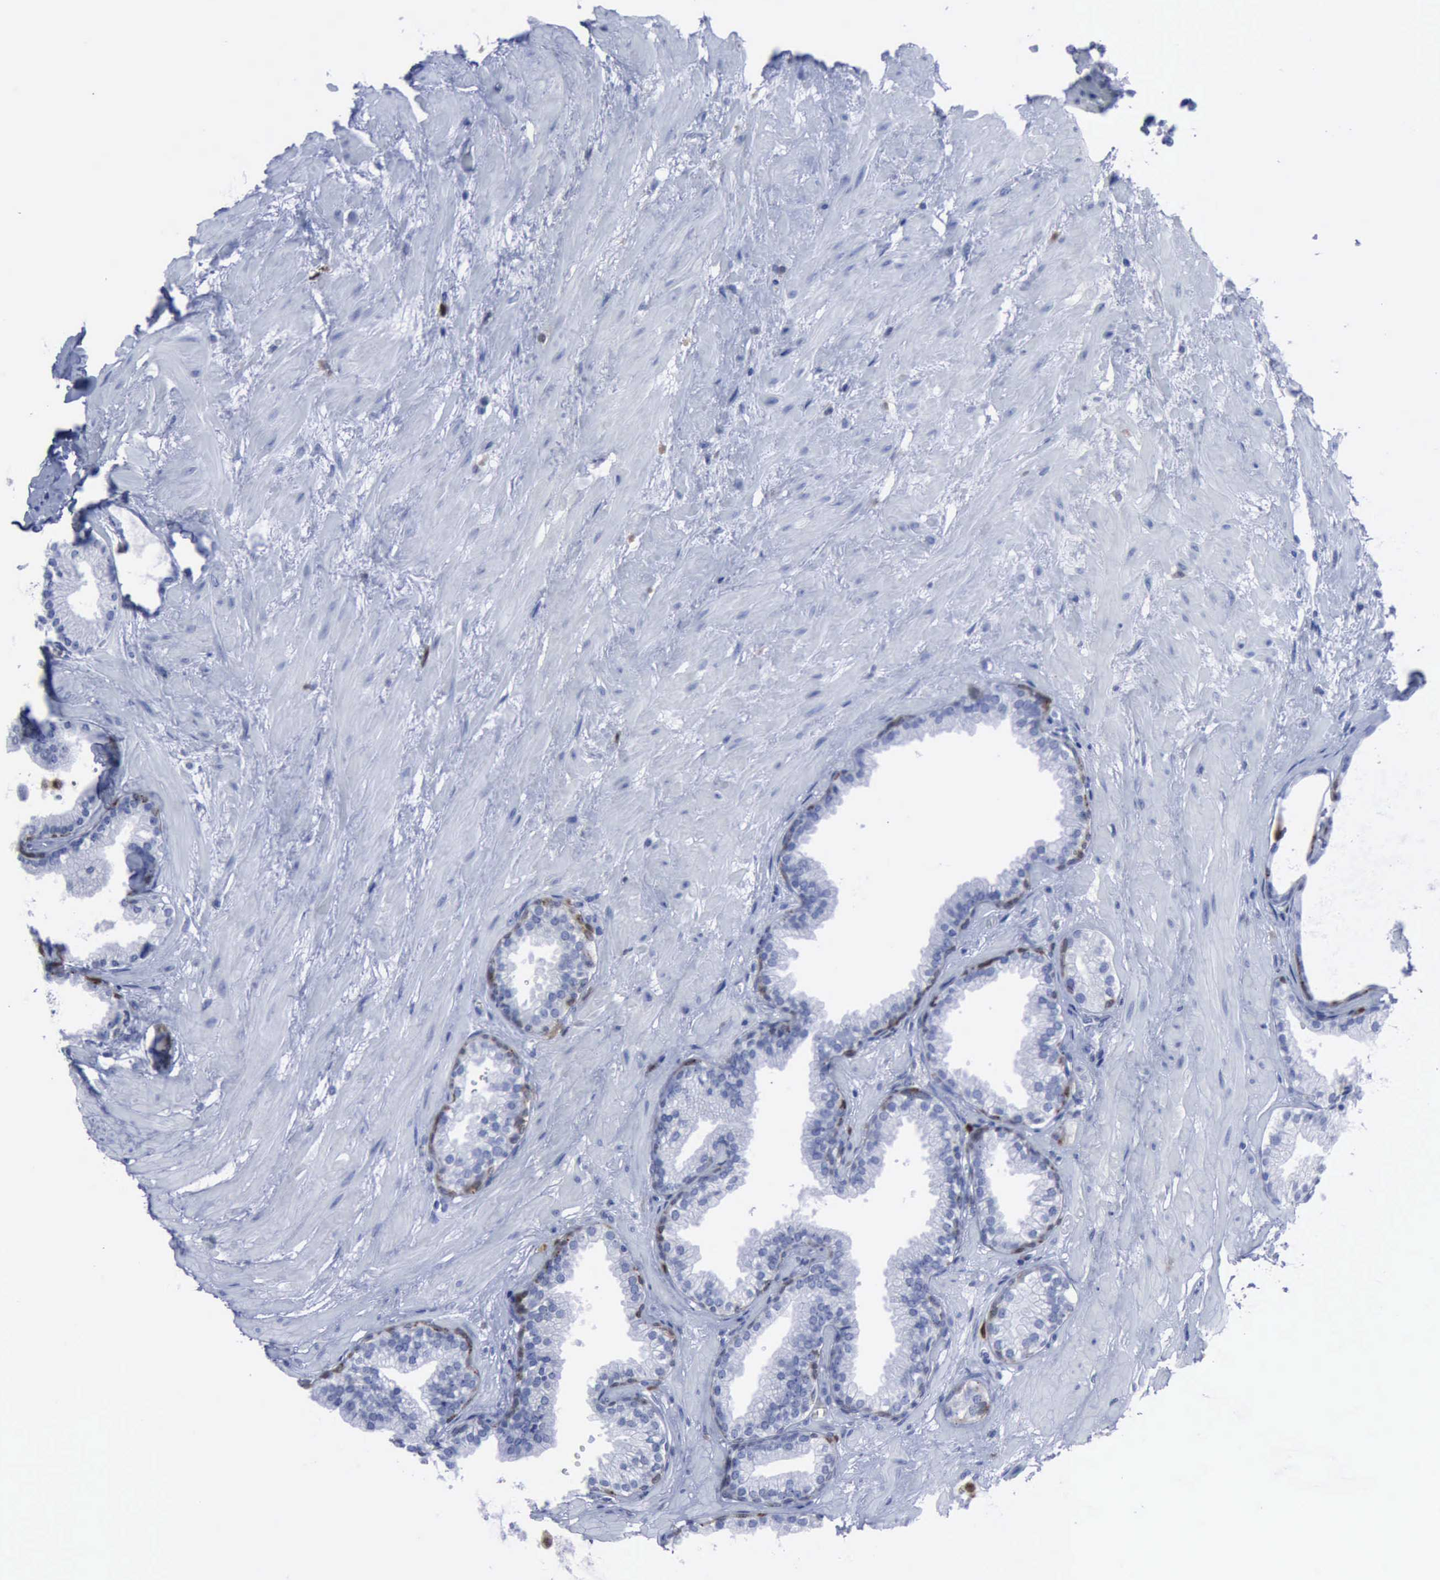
{"staining": {"intensity": "strong", "quantity": "<25%", "location": "cytoplasmic/membranous,nuclear"}, "tissue": "prostate", "cell_type": "Glandular cells", "image_type": "normal", "snomed": [{"axis": "morphology", "description": "Normal tissue, NOS"}, {"axis": "topography", "description": "Prostate"}], "caption": "The immunohistochemical stain highlights strong cytoplasmic/membranous,nuclear positivity in glandular cells of normal prostate. (Brightfield microscopy of DAB IHC at high magnification).", "gene": "CSTA", "patient": {"sex": "male", "age": 64}}